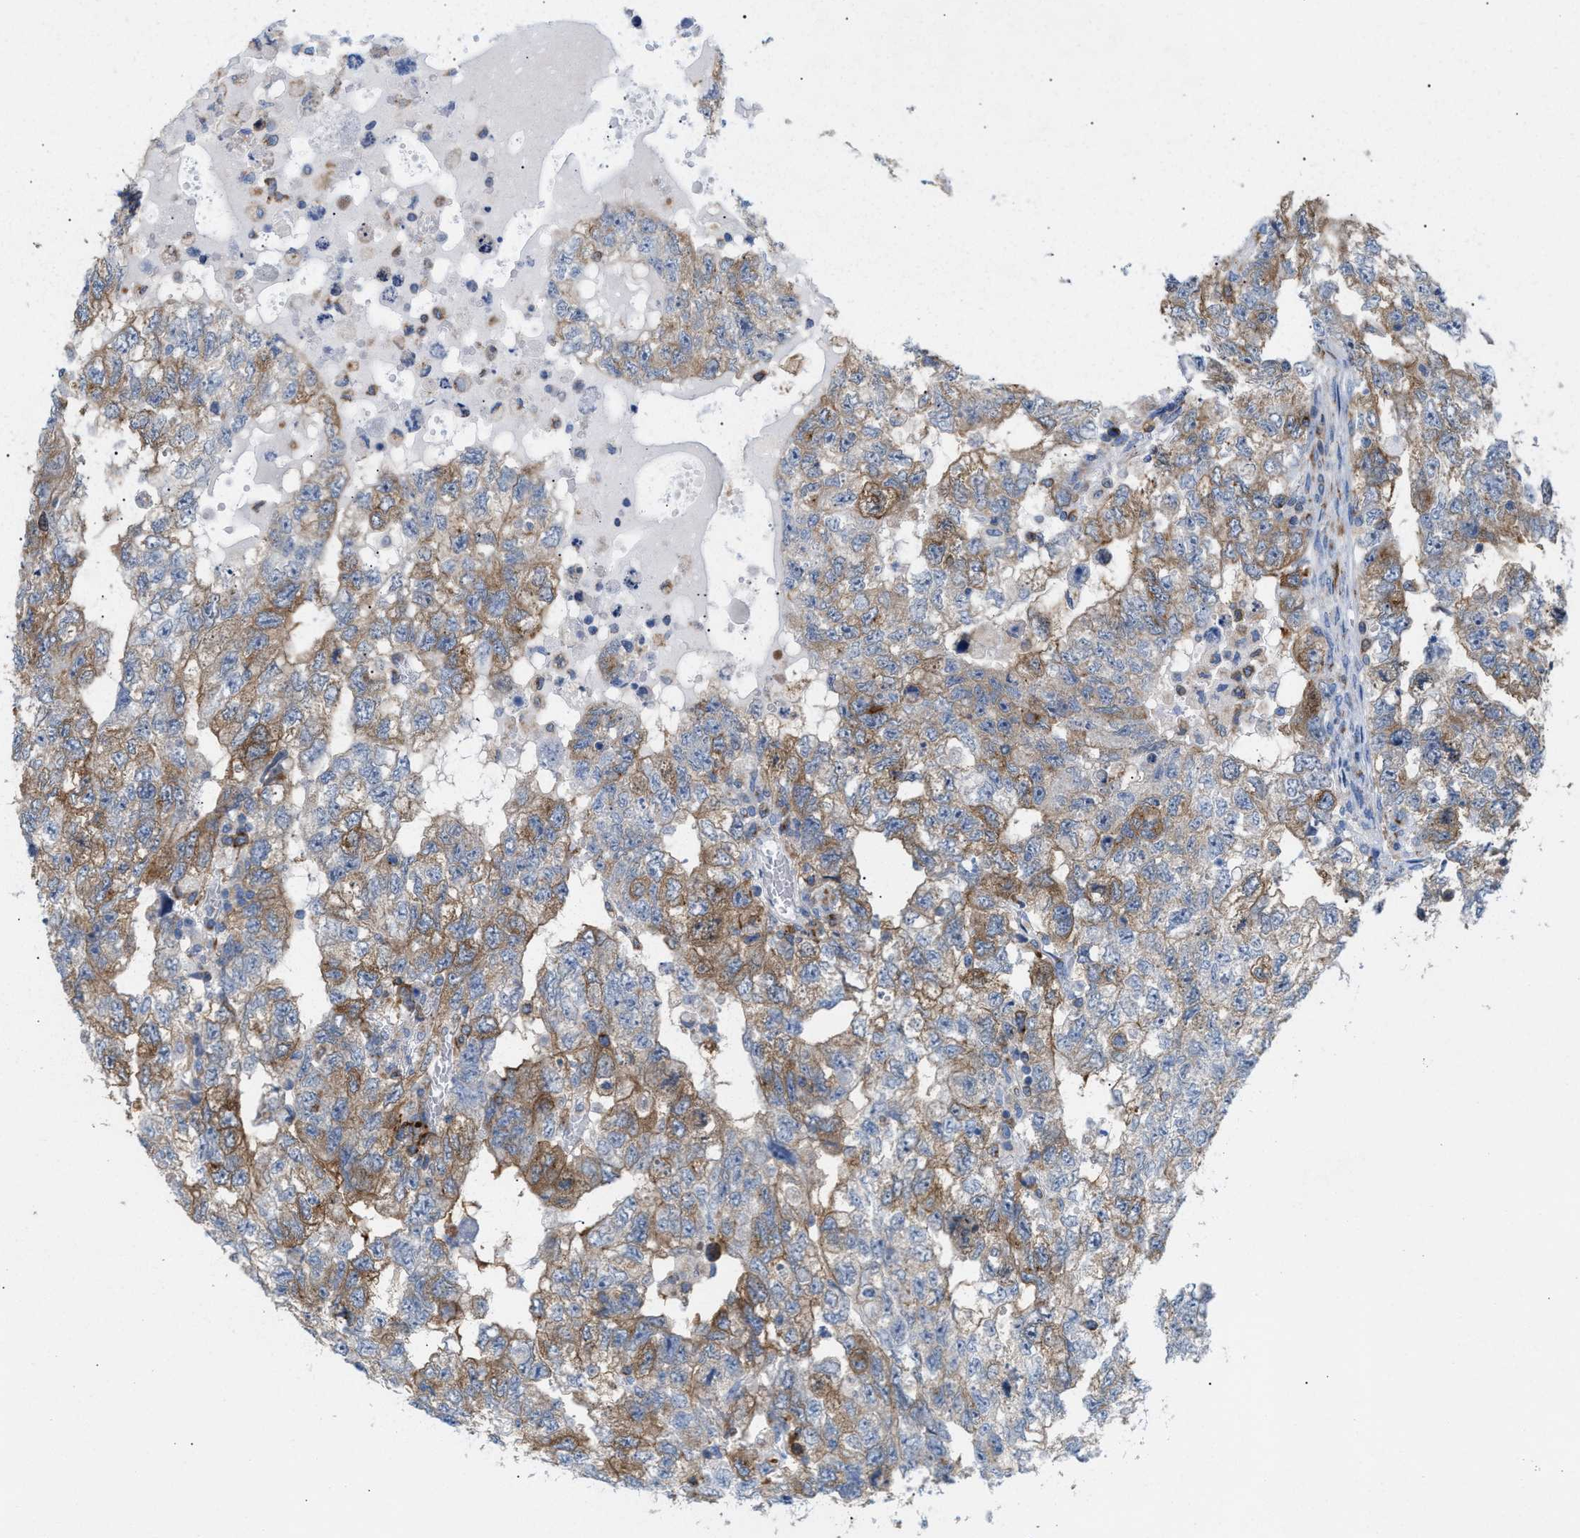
{"staining": {"intensity": "moderate", "quantity": ">75%", "location": "cytoplasmic/membranous"}, "tissue": "testis cancer", "cell_type": "Tumor cells", "image_type": "cancer", "snomed": [{"axis": "morphology", "description": "Carcinoma, Embryonal, NOS"}, {"axis": "topography", "description": "Testis"}], "caption": "Tumor cells reveal medium levels of moderate cytoplasmic/membranous expression in about >75% of cells in human testis cancer (embryonal carcinoma). Using DAB (brown) and hematoxylin (blue) stains, captured at high magnification using brightfield microscopy.", "gene": "TACC3", "patient": {"sex": "male", "age": 36}}